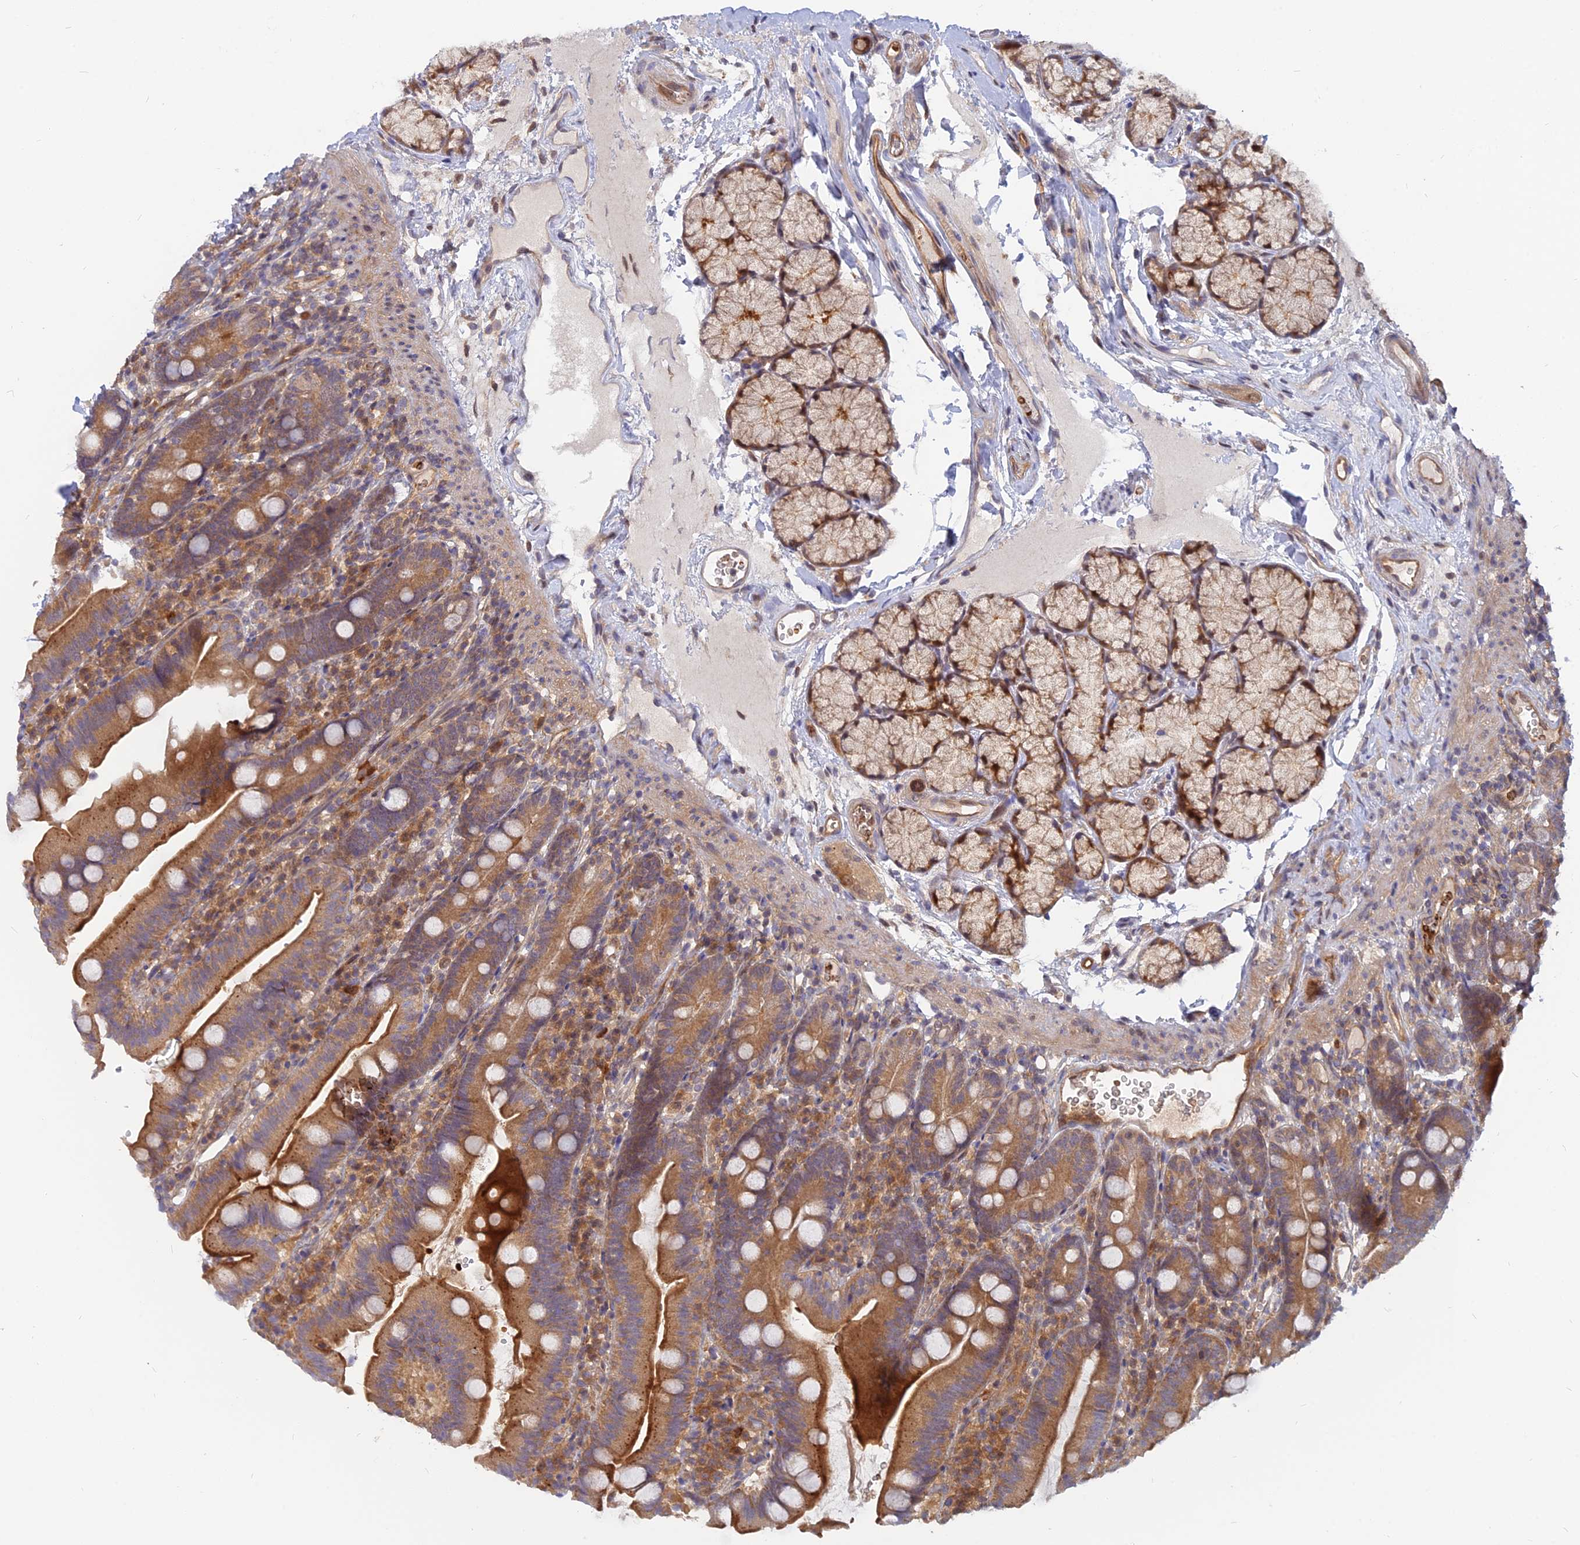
{"staining": {"intensity": "strong", "quantity": ">75%", "location": "cytoplasmic/membranous"}, "tissue": "duodenum", "cell_type": "Glandular cells", "image_type": "normal", "snomed": [{"axis": "morphology", "description": "Normal tissue, NOS"}, {"axis": "topography", "description": "Duodenum"}], "caption": "IHC staining of normal duodenum, which displays high levels of strong cytoplasmic/membranous expression in about >75% of glandular cells indicating strong cytoplasmic/membranous protein staining. The staining was performed using DAB (brown) for protein detection and nuclei were counterstained in hematoxylin (blue).", "gene": "ARL2BP", "patient": {"sex": "female", "age": 67}}